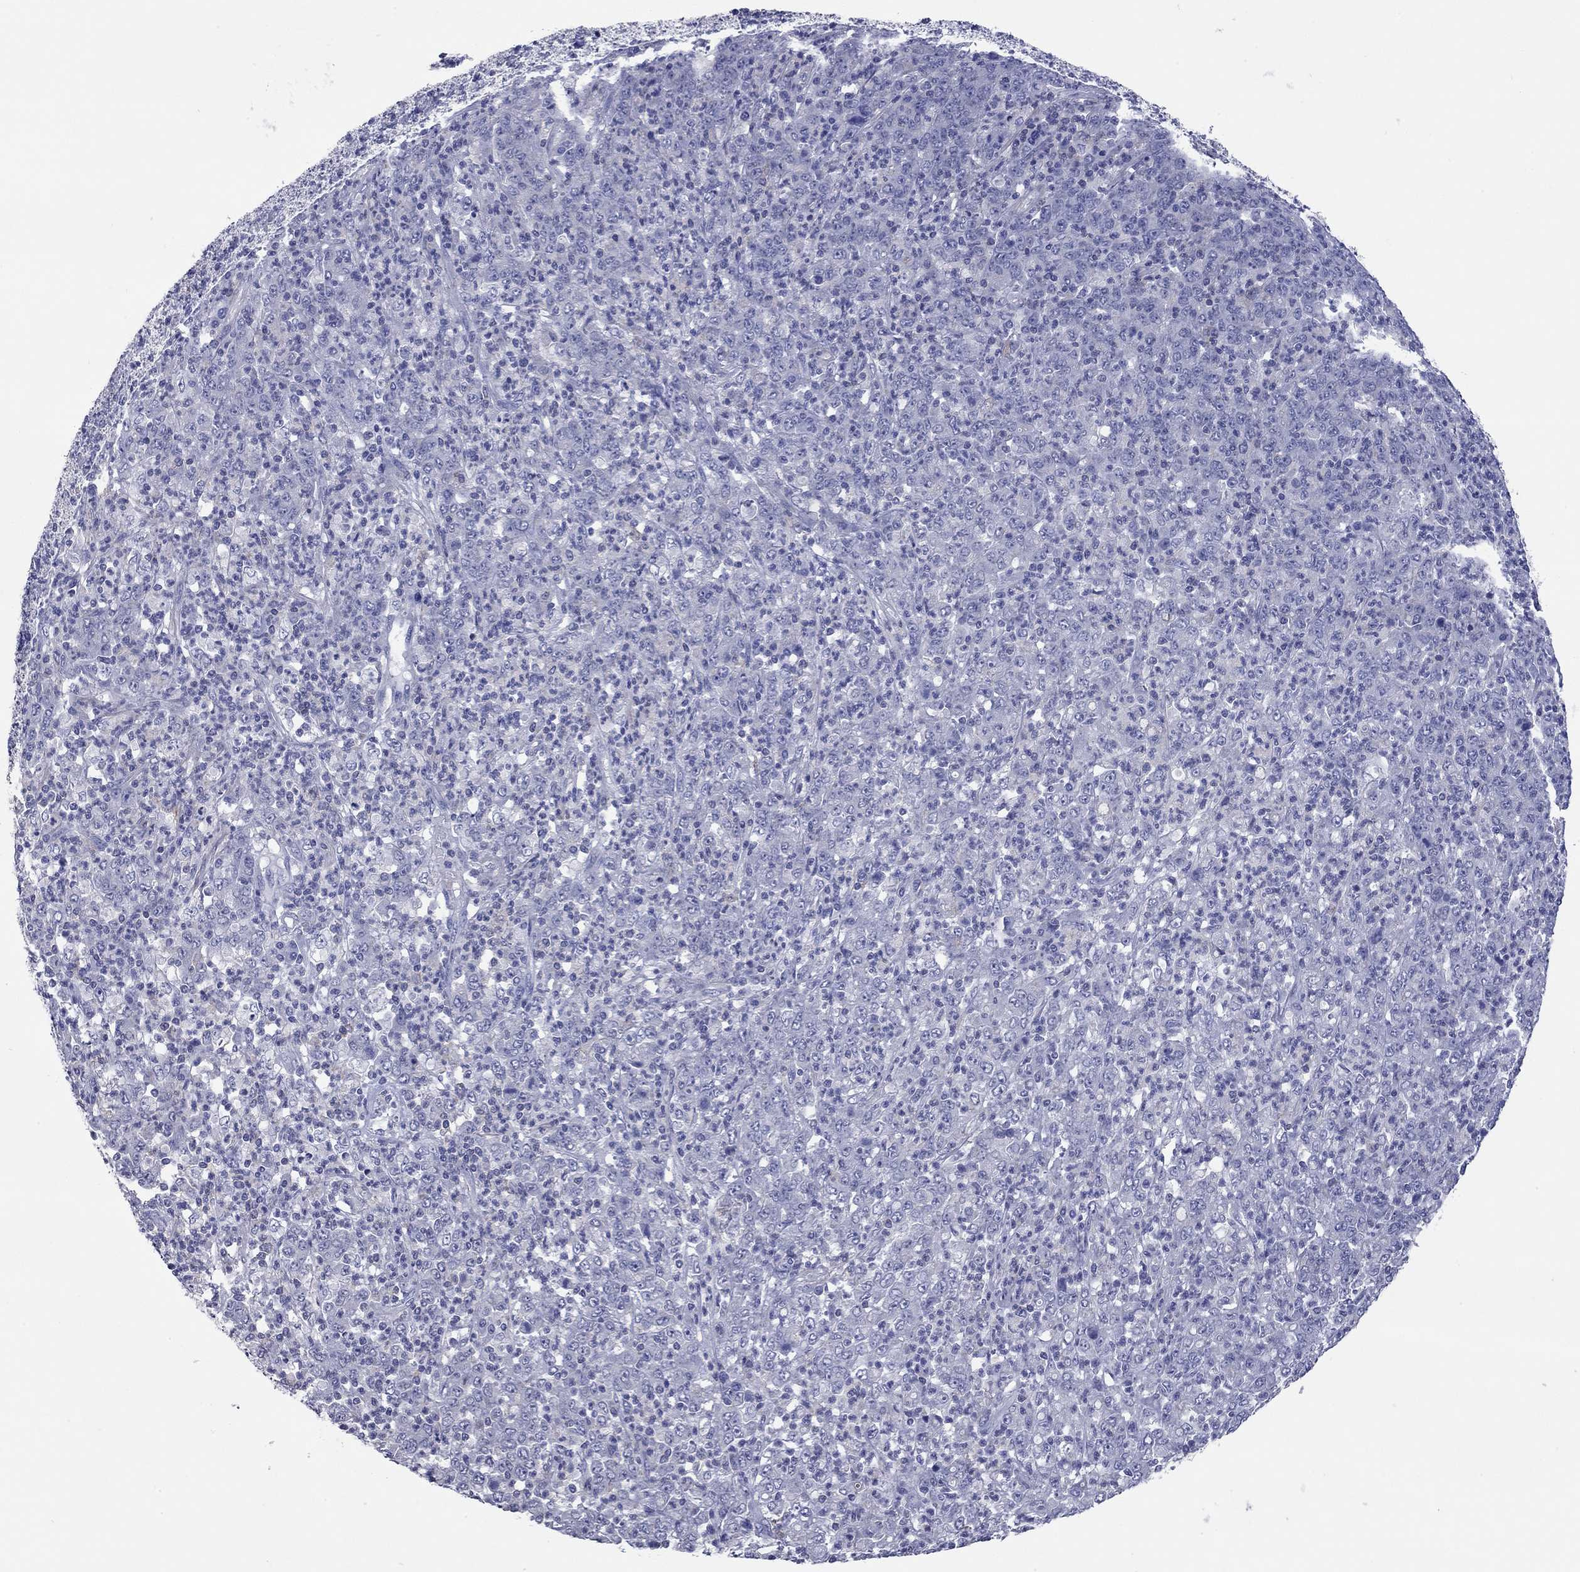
{"staining": {"intensity": "negative", "quantity": "none", "location": "none"}, "tissue": "stomach cancer", "cell_type": "Tumor cells", "image_type": "cancer", "snomed": [{"axis": "morphology", "description": "Adenocarcinoma, NOS"}, {"axis": "topography", "description": "Stomach, lower"}], "caption": "This histopathology image is of adenocarcinoma (stomach) stained with IHC to label a protein in brown with the nuclei are counter-stained blue. There is no expression in tumor cells.", "gene": "ACTL7B", "patient": {"sex": "female", "age": 71}}